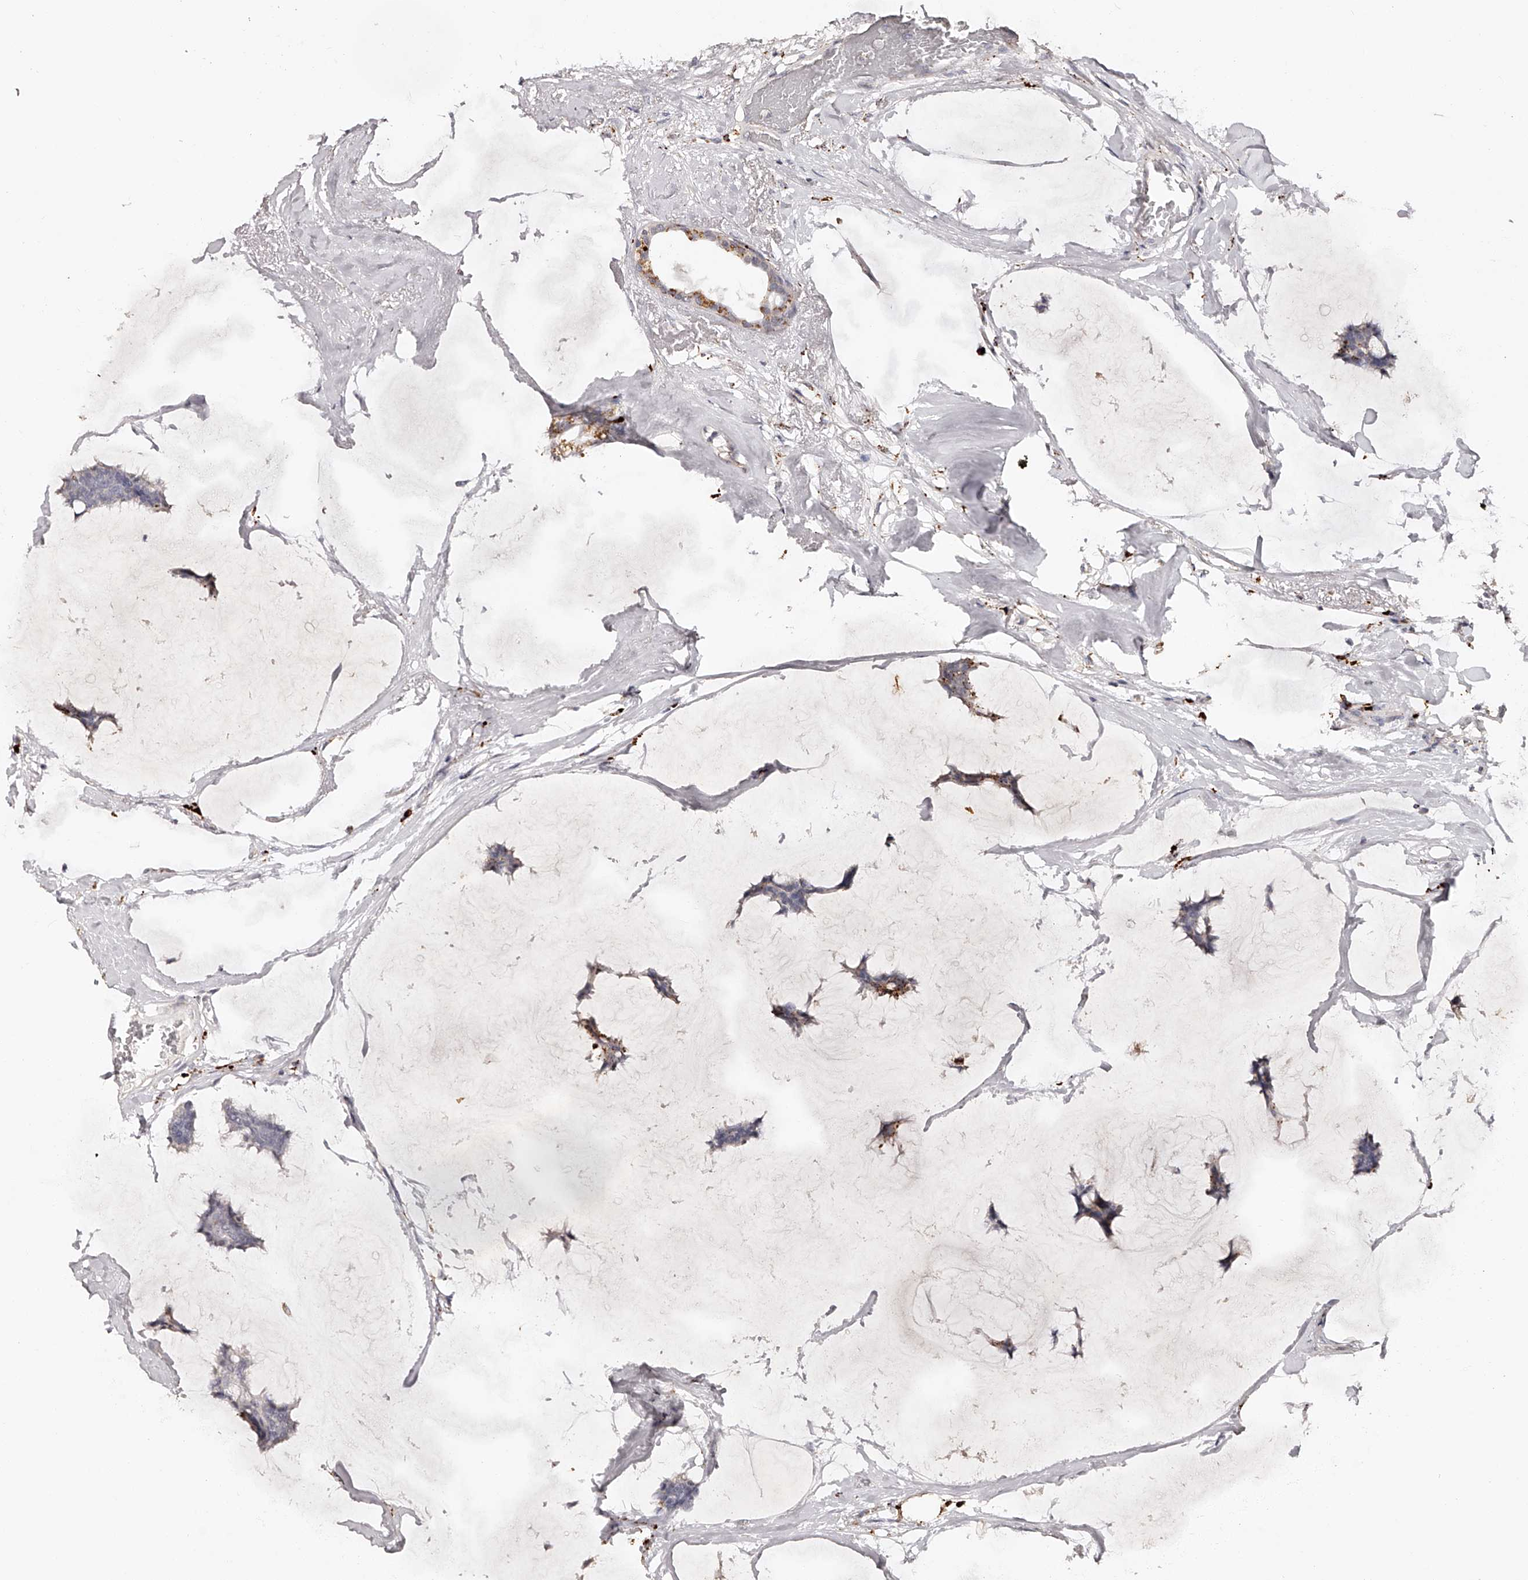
{"staining": {"intensity": "weak", "quantity": "<25%", "location": "cytoplasmic/membranous"}, "tissue": "breast cancer", "cell_type": "Tumor cells", "image_type": "cancer", "snomed": [{"axis": "morphology", "description": "Duct carcinoma"}, {"axis": "topography", "description": "Breast"}], "caption": "A high-resolution micrograph shows IHC staining of breast cancer, which exhibits no significant staining in tumor cells.", "gene": "SLC35D3", "patient": {"sex": "female", "age": 93}}